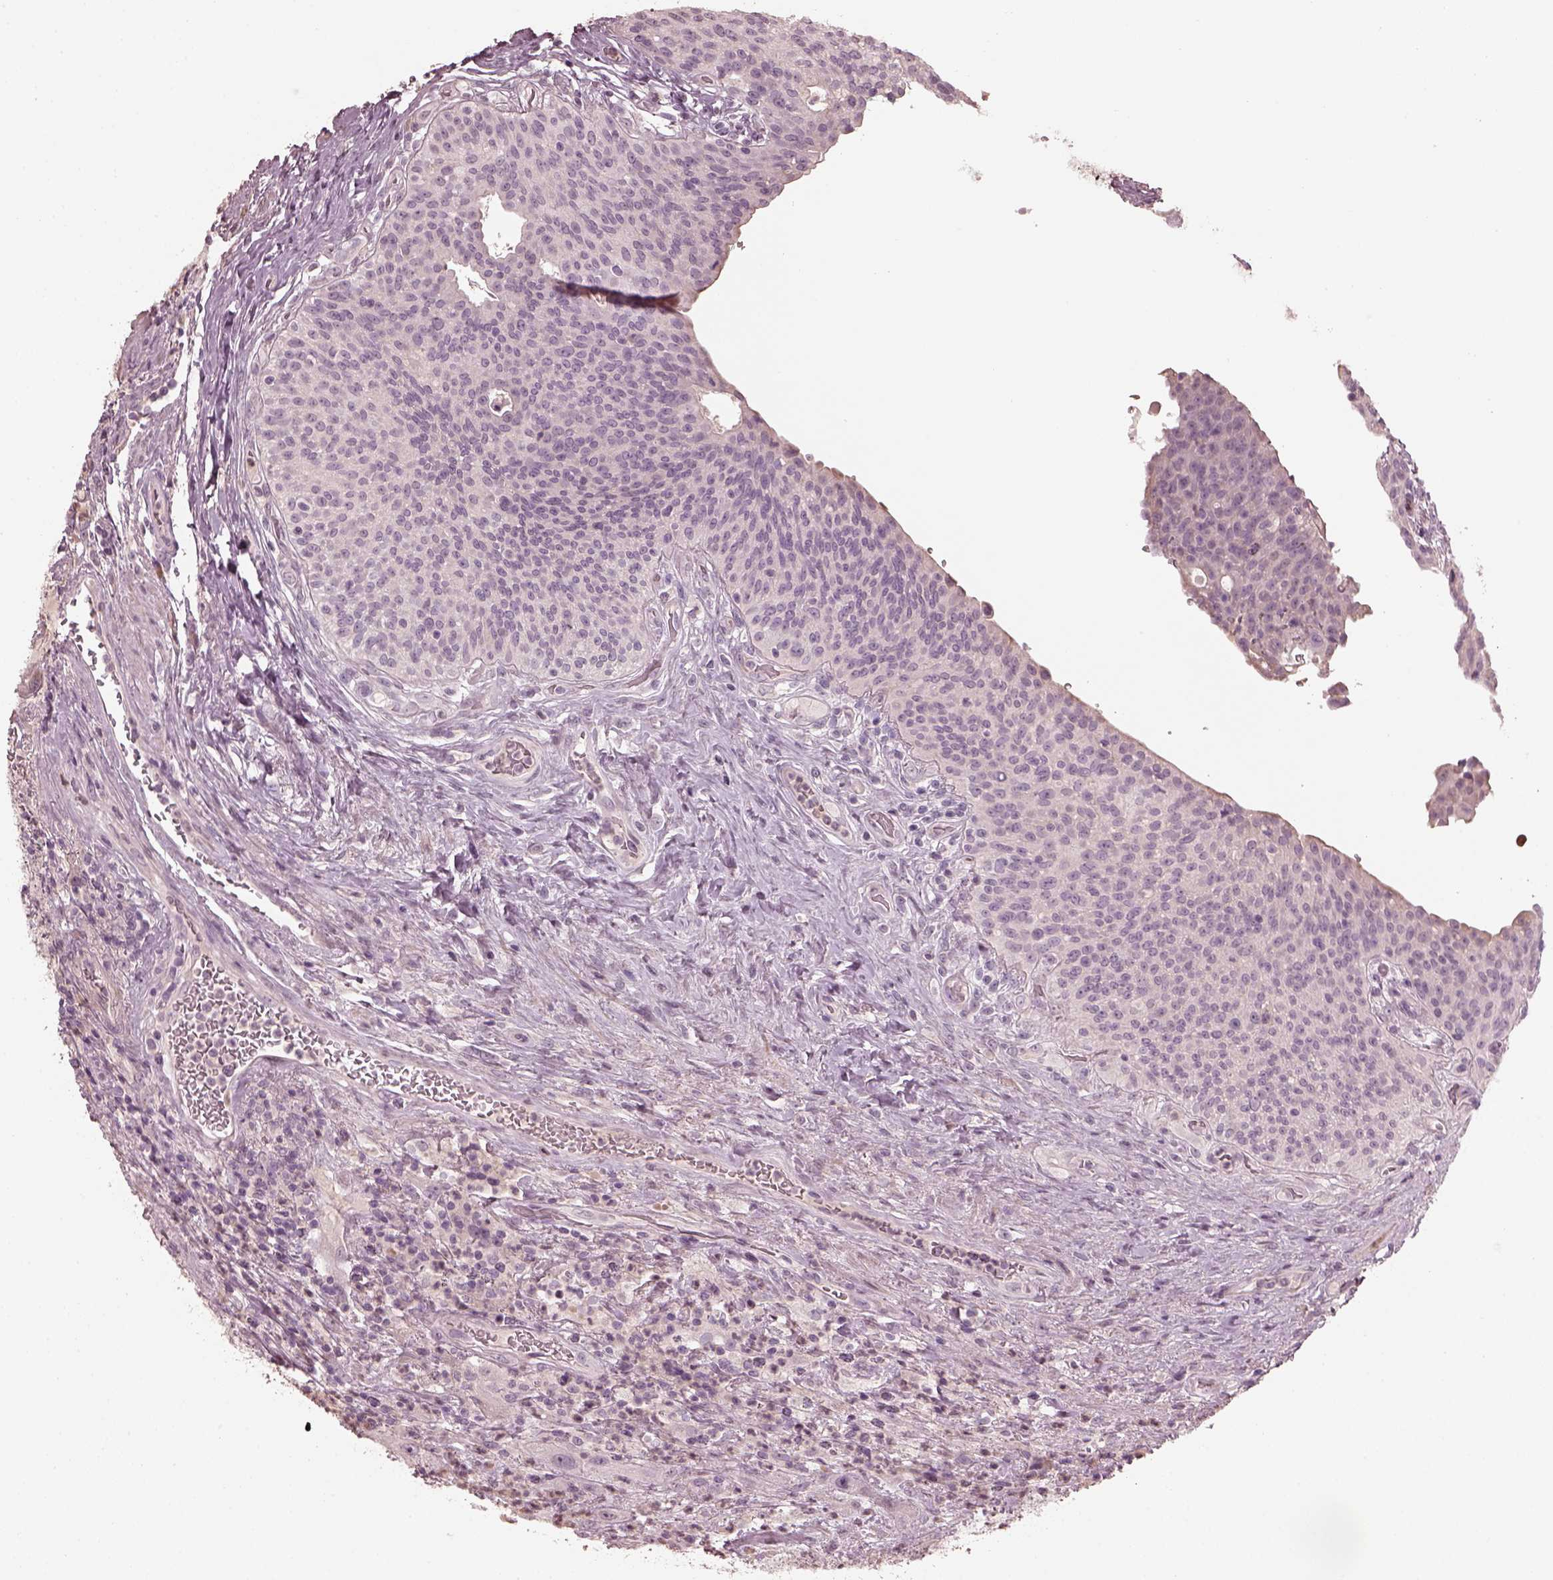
{"staining": {"intensity": "negative", "quantity": "none", "location": "none"}, "tissue": "urothelial cancer", "cell_type": "Tumor cells", "image_type": "cancer", "snomed": [{"axis": "morphology", "description": "Urothelial carcinoma, High grade"}, {"axis": "topography", "description": "Urinary bladder"}], "caption": "This is an immunohistochemistry (IHC) photomicrograph of urothelial carcinoma (high-grade). There is no expression in tumor cells.", "gene": "OPTC", "patient": {"sex": "male", "age": 79}}